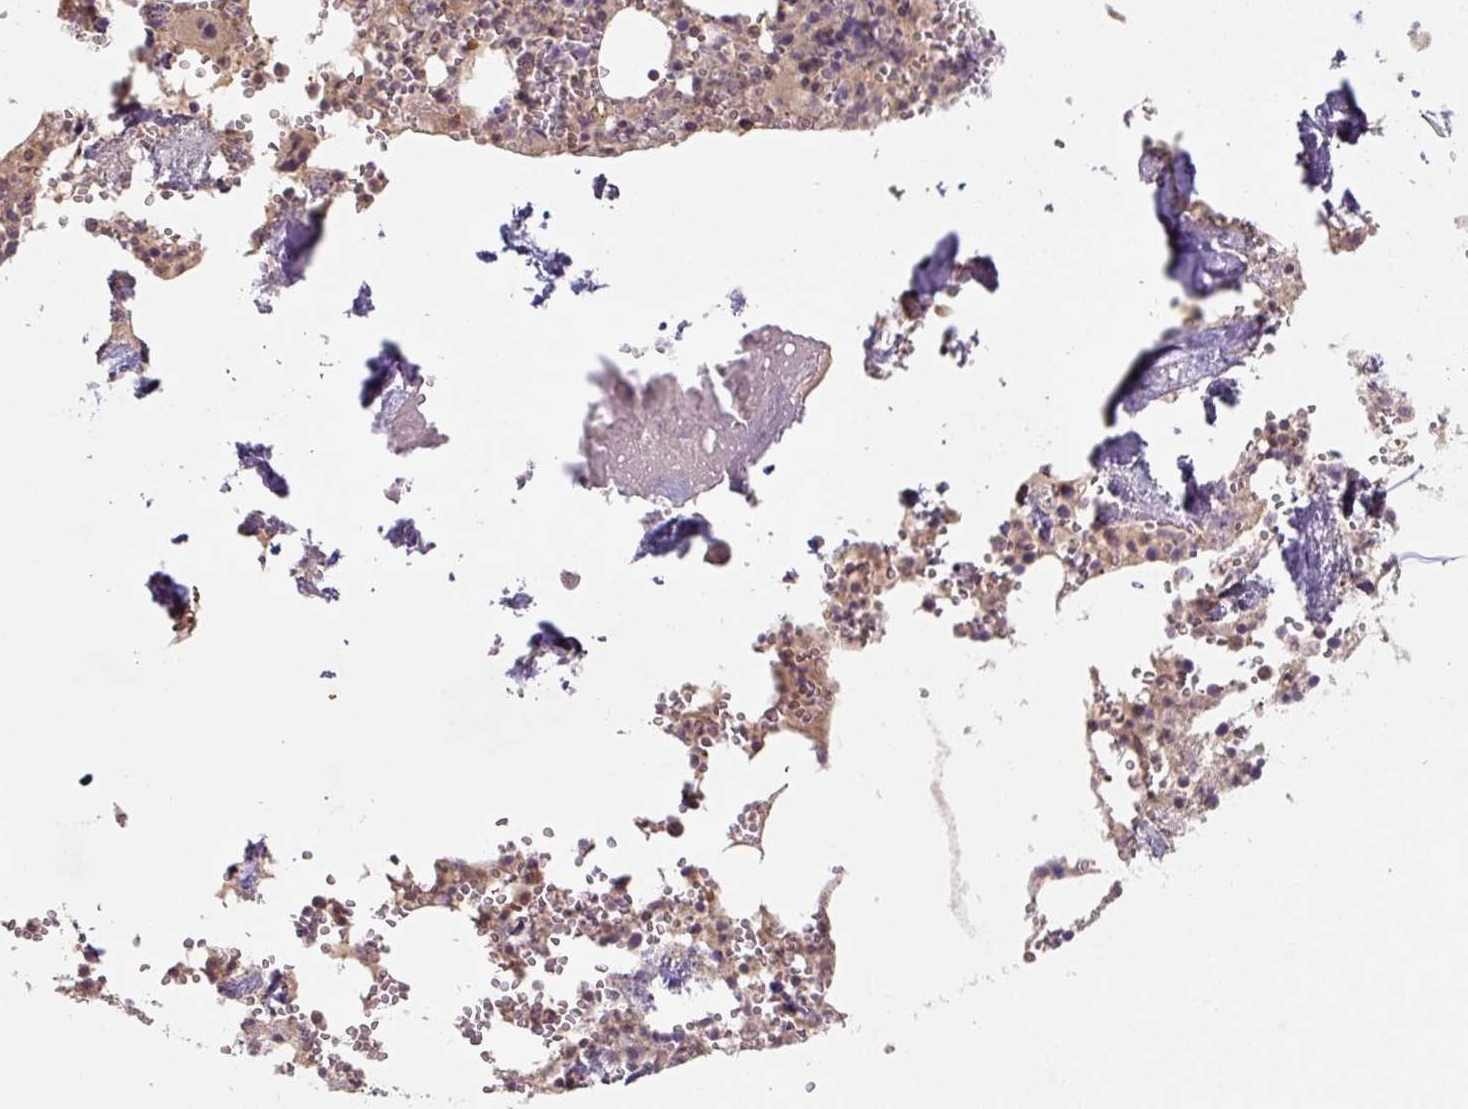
{"staining": {"intensity": "moderate", "quantity": "<25%", "location": "cytoplasmic/membranous"}, "tissue": "bone marrow", "cell_type": "Hematopoietic cells", "image_type": "normal", "snomed": [{"axis": "morphology", "description": "Normal tissue, NOS"}, {"axis": "topography", "description": "Bone marrow"}], "caption": "A high-resolution image shows immunohistochemistry staining of benign bone marrow, which demonstrates moderate cytoplasmic/membranous expression in approximately <25% of hematopoietic cells. (Stains: DAB in brown, nuclei in blue, Microscopy: brightfield microscopy at high magnification).", "gene": "C2orf73", "patient": {"sex": "male", "age": 54}}